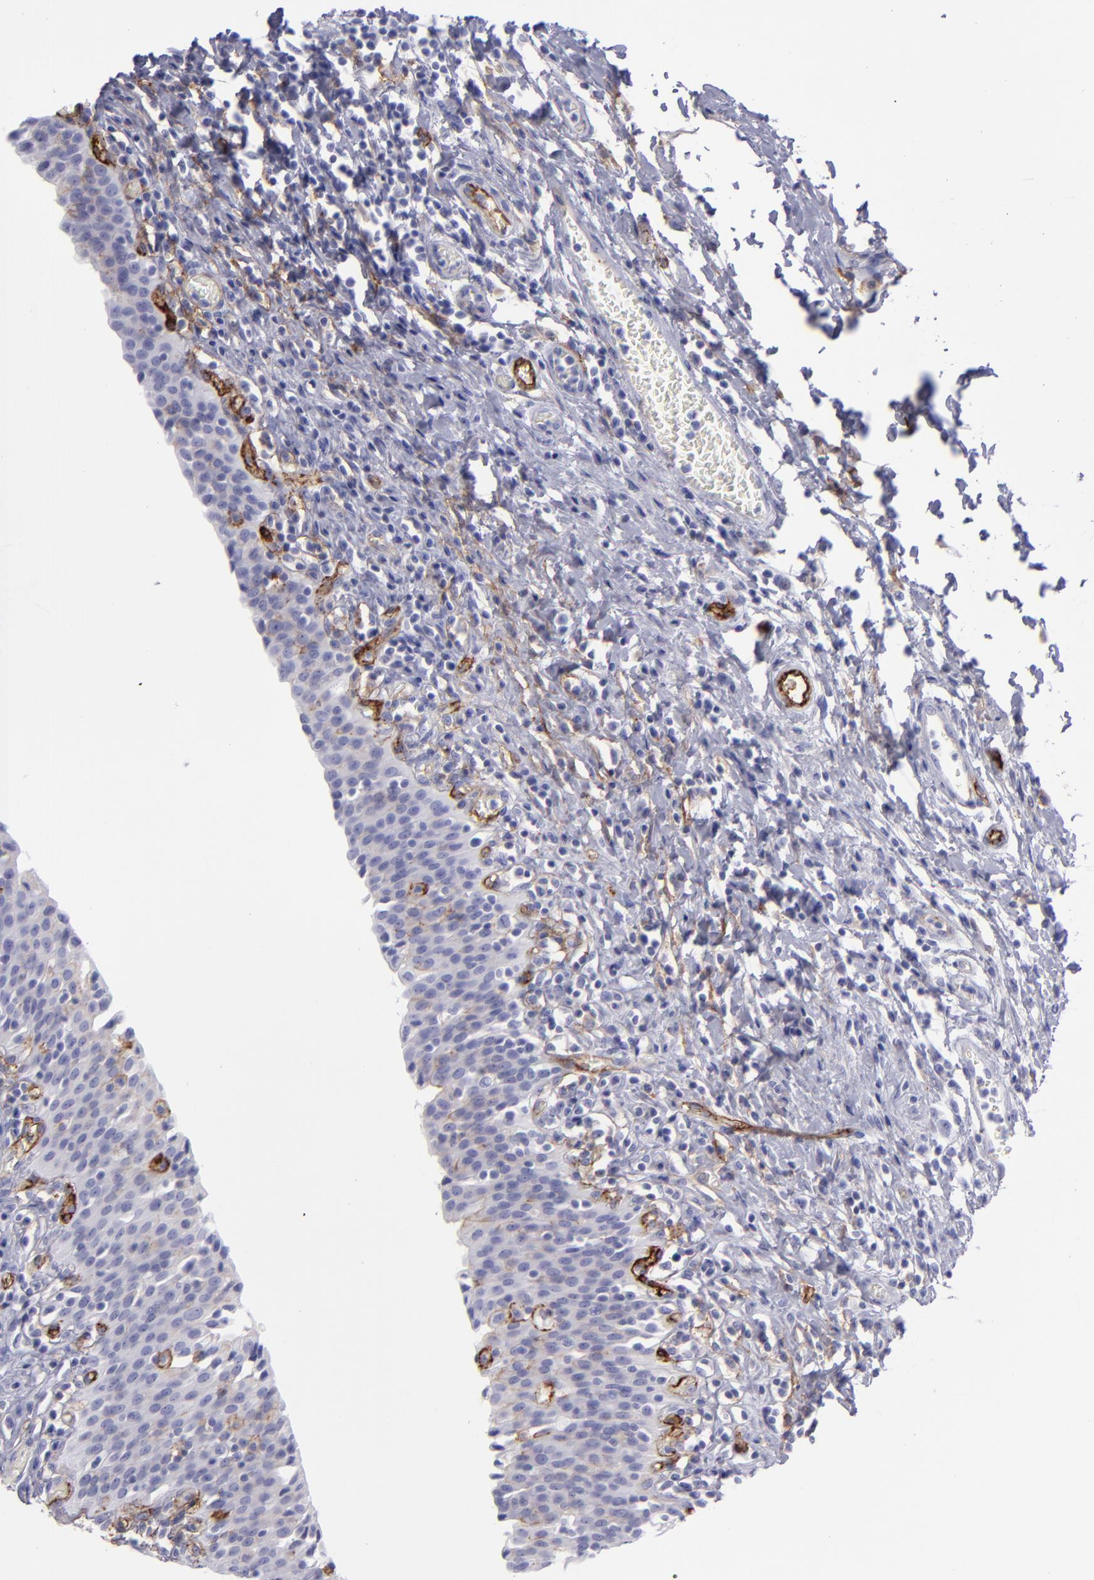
{"staining": {"intensity": "moderate", "quantity": "<25%", "location": "cytoplasmic/membranous"}, "tissue": "urinary bladder", "cell_type": "Urothelial cells", "image_type": "normal", "snomed": [{"axis": "morphology", "description": "Normal tissue, NOS"}, {"axis": "topography", "description": "Urinary bladder"}], "caption": "Protein expression analysis of benign urinary bladder exhibits moderate cytoplasmic/membranous staining in approximately <25% of urothelial cells.", "gene": "ACE", "patient": {"sex": "male", "age": 51}}